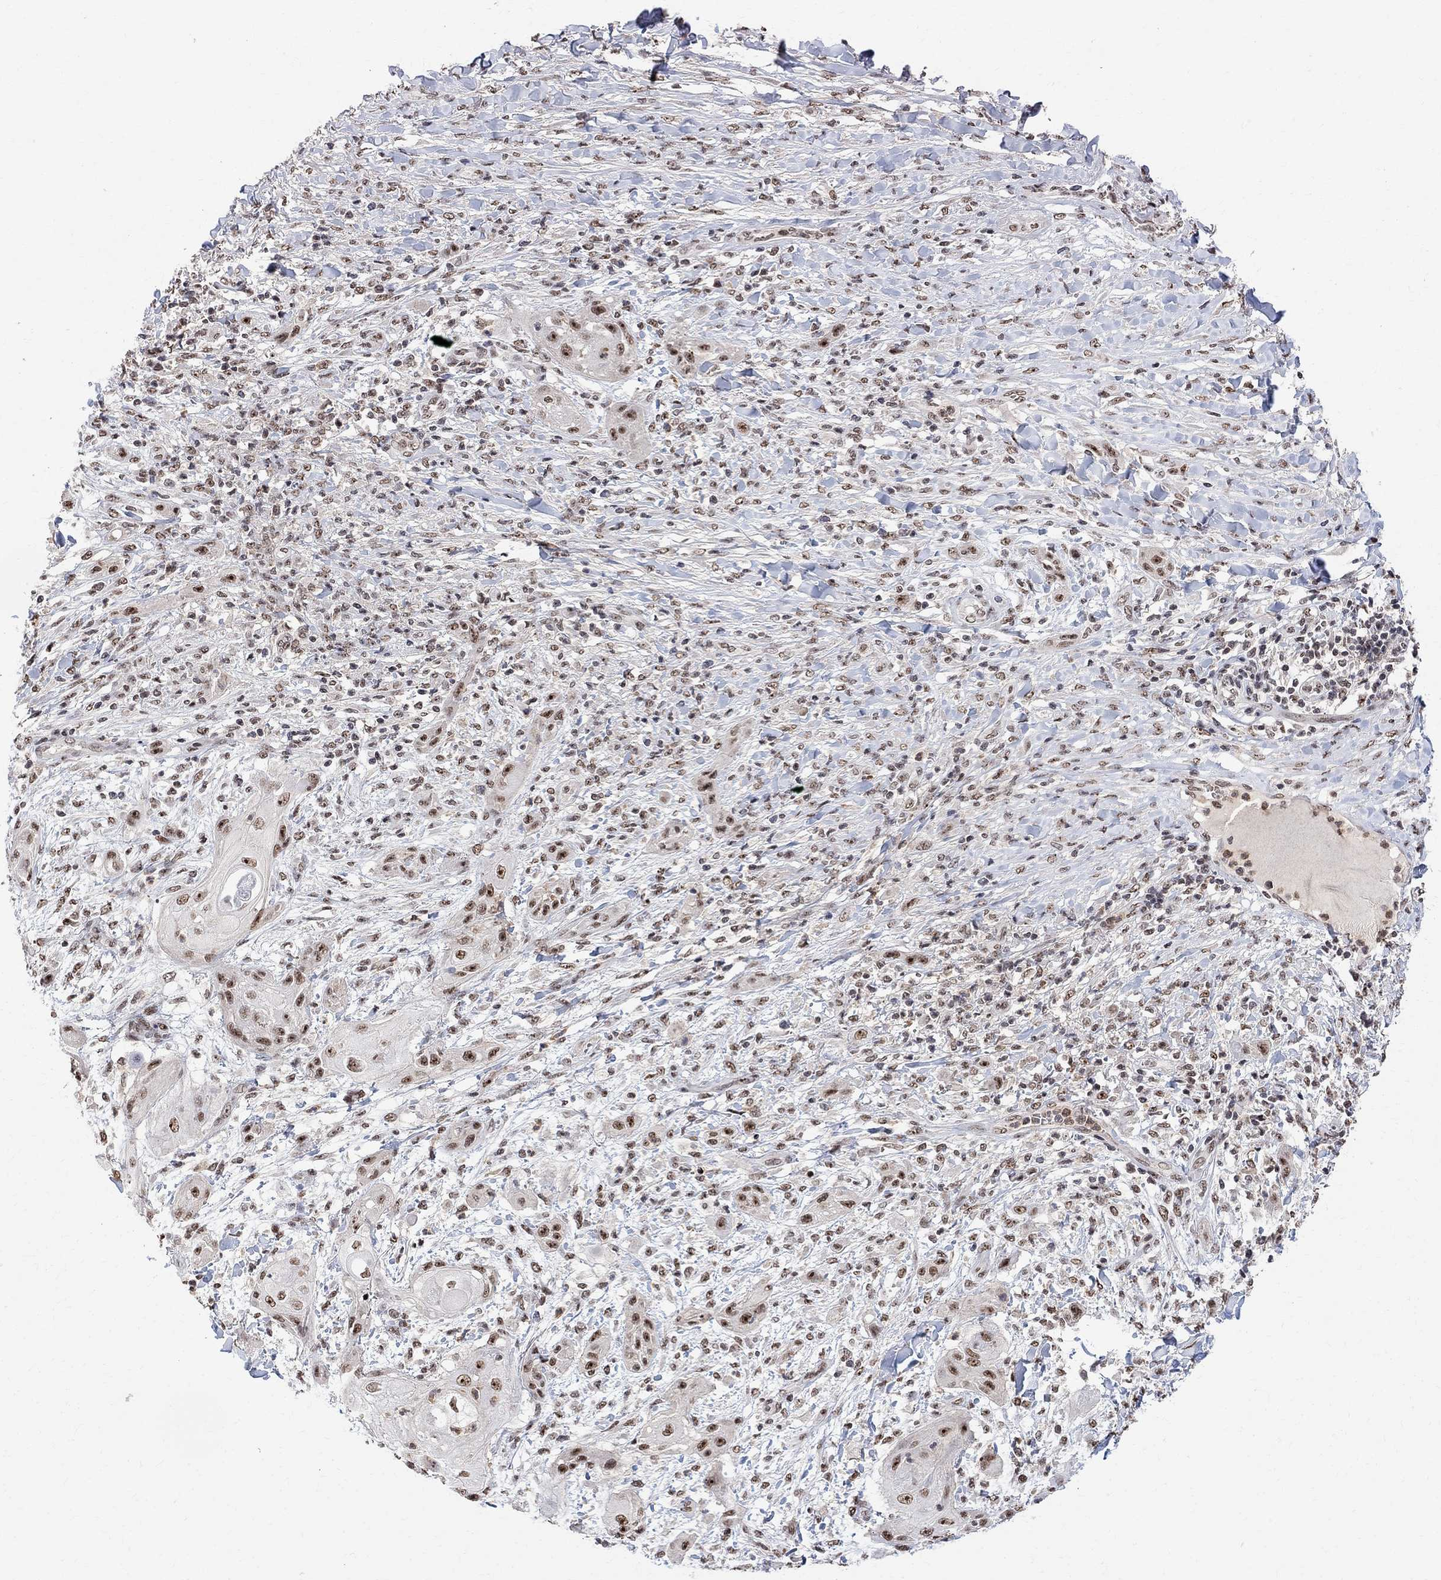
{"staining": {"intensity": "strong", "quantity": ">75%", "location": "nuclear"}, "tissue": "skin cancer", "cell_type": "Tumor cells", "image_type": "cancer", "snomed": [{"axis": "morphology", "description": "Squamous cell carcinoma, NOS"}, {"axis": "topography", "description": "Skin"}], "caption": "Immunohistochemical staining of skin cancer exhibits high levels of strong nuclear protein staining in approximately >75% of tumor cells.", "gene": "E4F1", "patient": {"sex": "male", "age": 62}}